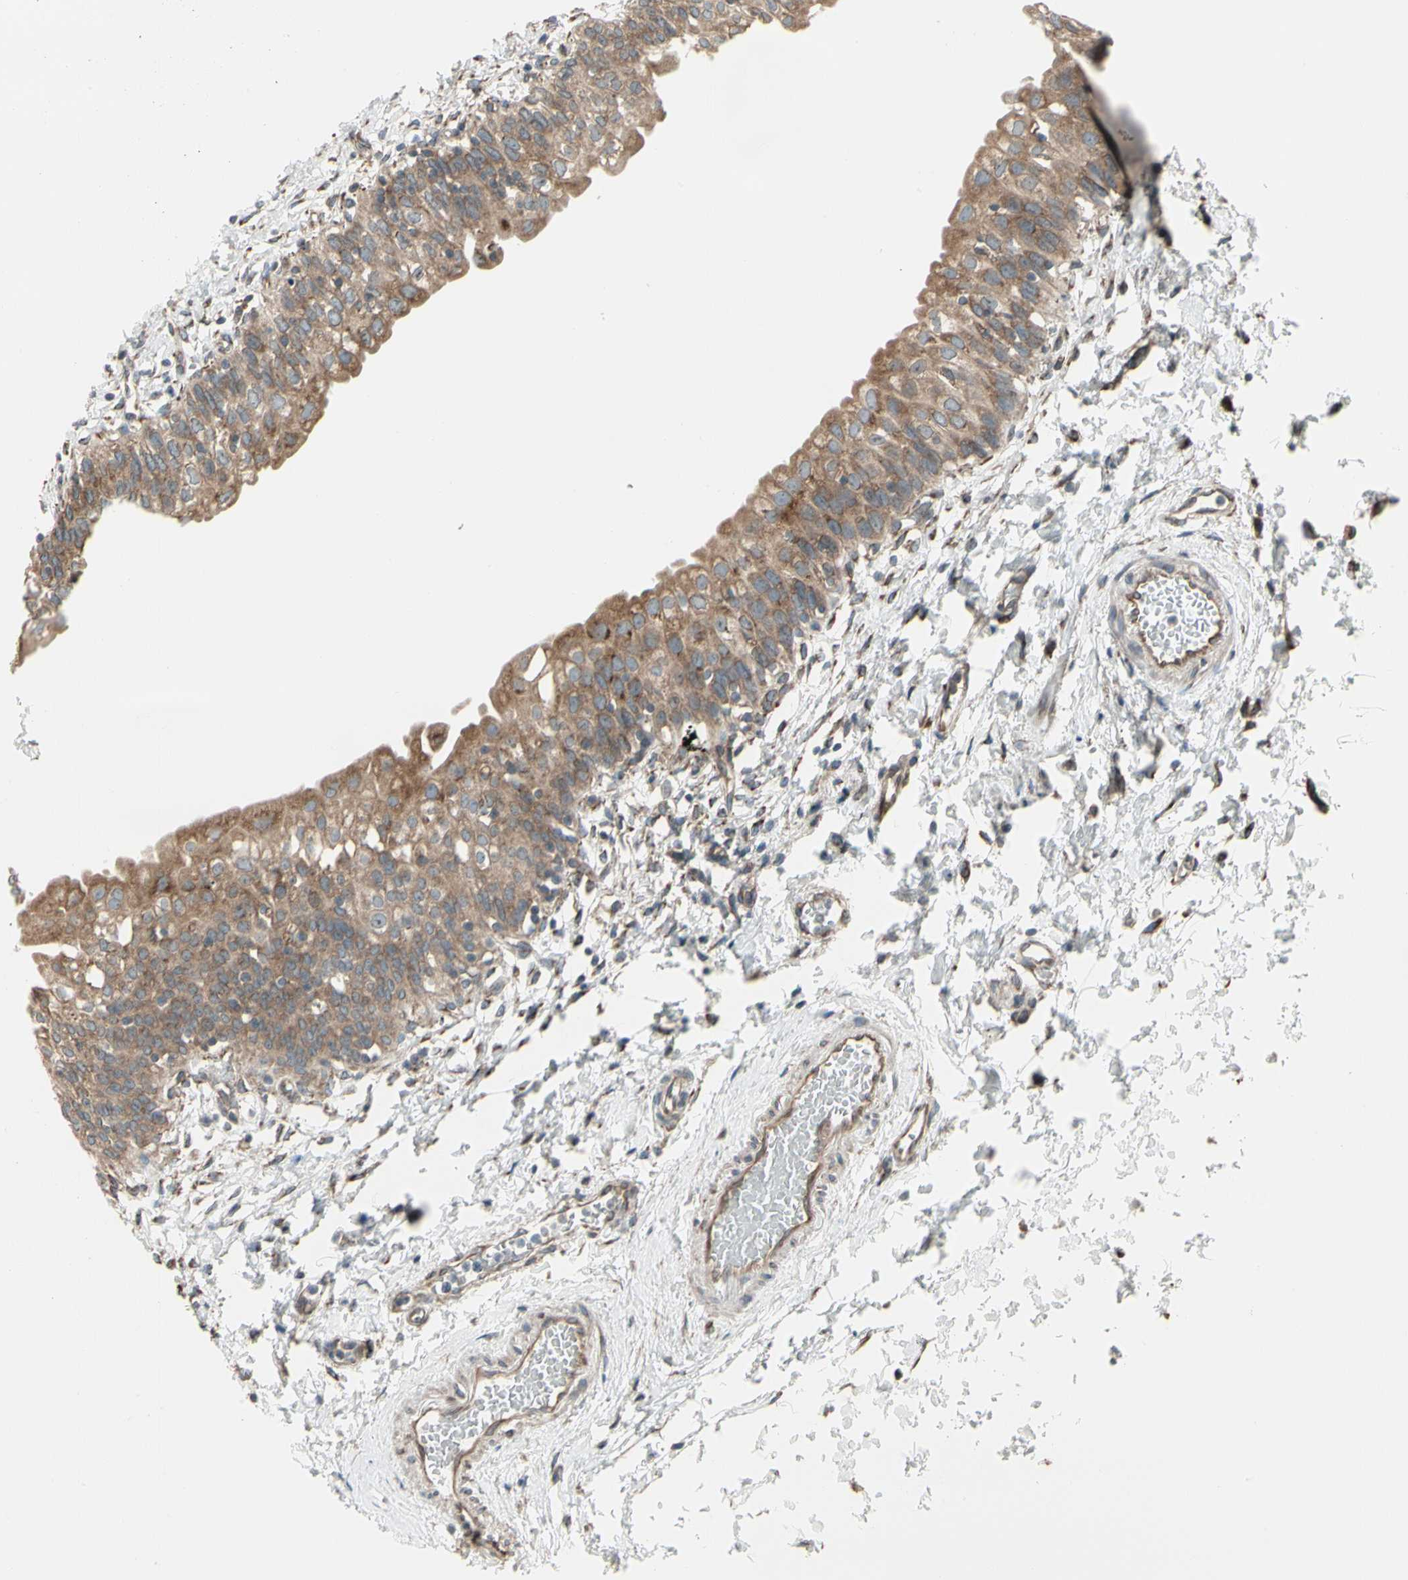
{"staining": {"intensity": "strong", "quantity": ">75%", "location": "cytoplasmic/membranous"}, "tissue": "urinary bladder", "cell_type": "Urothelial cells", "image_type": "normal", "snomed": [{"axis": "morphology", "description": "Normal tissue, NOS"}, {"axis": "topography", "description": "Urinary bladder"}], "caption": "Immunohistochemical staining of benign urinary bladder reveals strong cytoplasmic/membranous protein positivity in approximately >75% of urothelial cells.", "gene": "FNDC3A", "patient": {"sex": "male", "age": 55}}